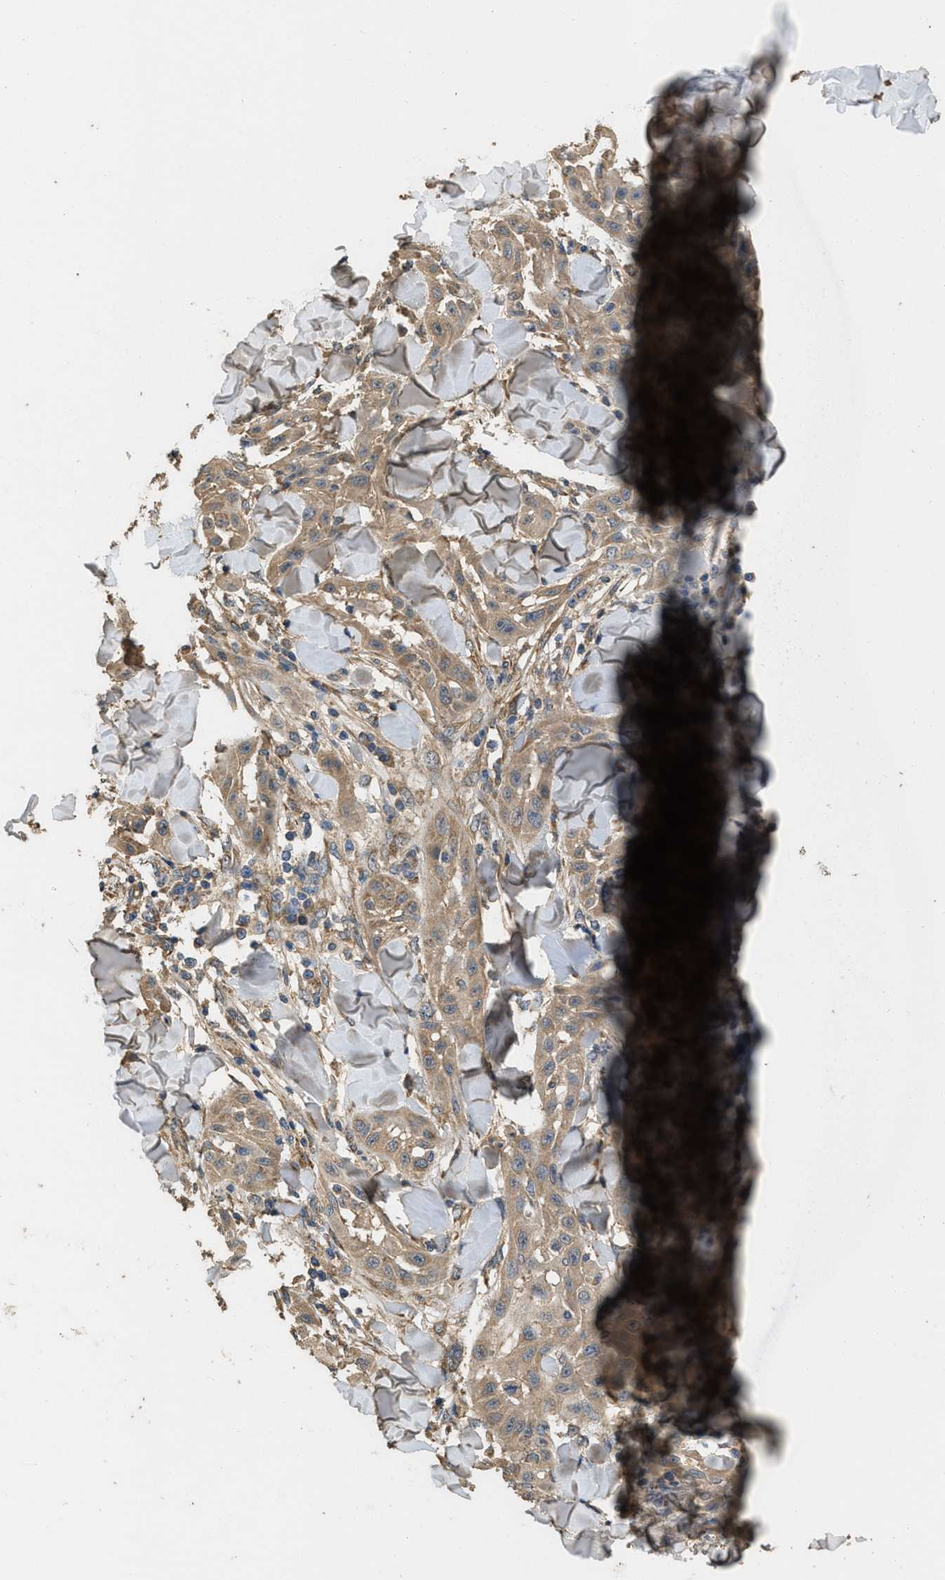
{"staining": {"intensity": "moderate", "quantity": ">75%", "location": "cytoplasmic/membranous"}, "tissue": "skin cancer", "cell_type": "Tumor cells", "image_type": "cancer", "snomed": [{"axis": "morphology", "description": "Squamous cell carcinoma, NOS"}, {"axis": "topography", "description": "Skin"}], "caption": "Immunohistochemistry histopathology image of skin cancer stained for a protein (brown), which displays medium levels of moderate cytoplasmic/membranous staining in approximately >75% of tumor cells.", "gene": "THBS2", "patient": {"sex": "male", "age": 24}}